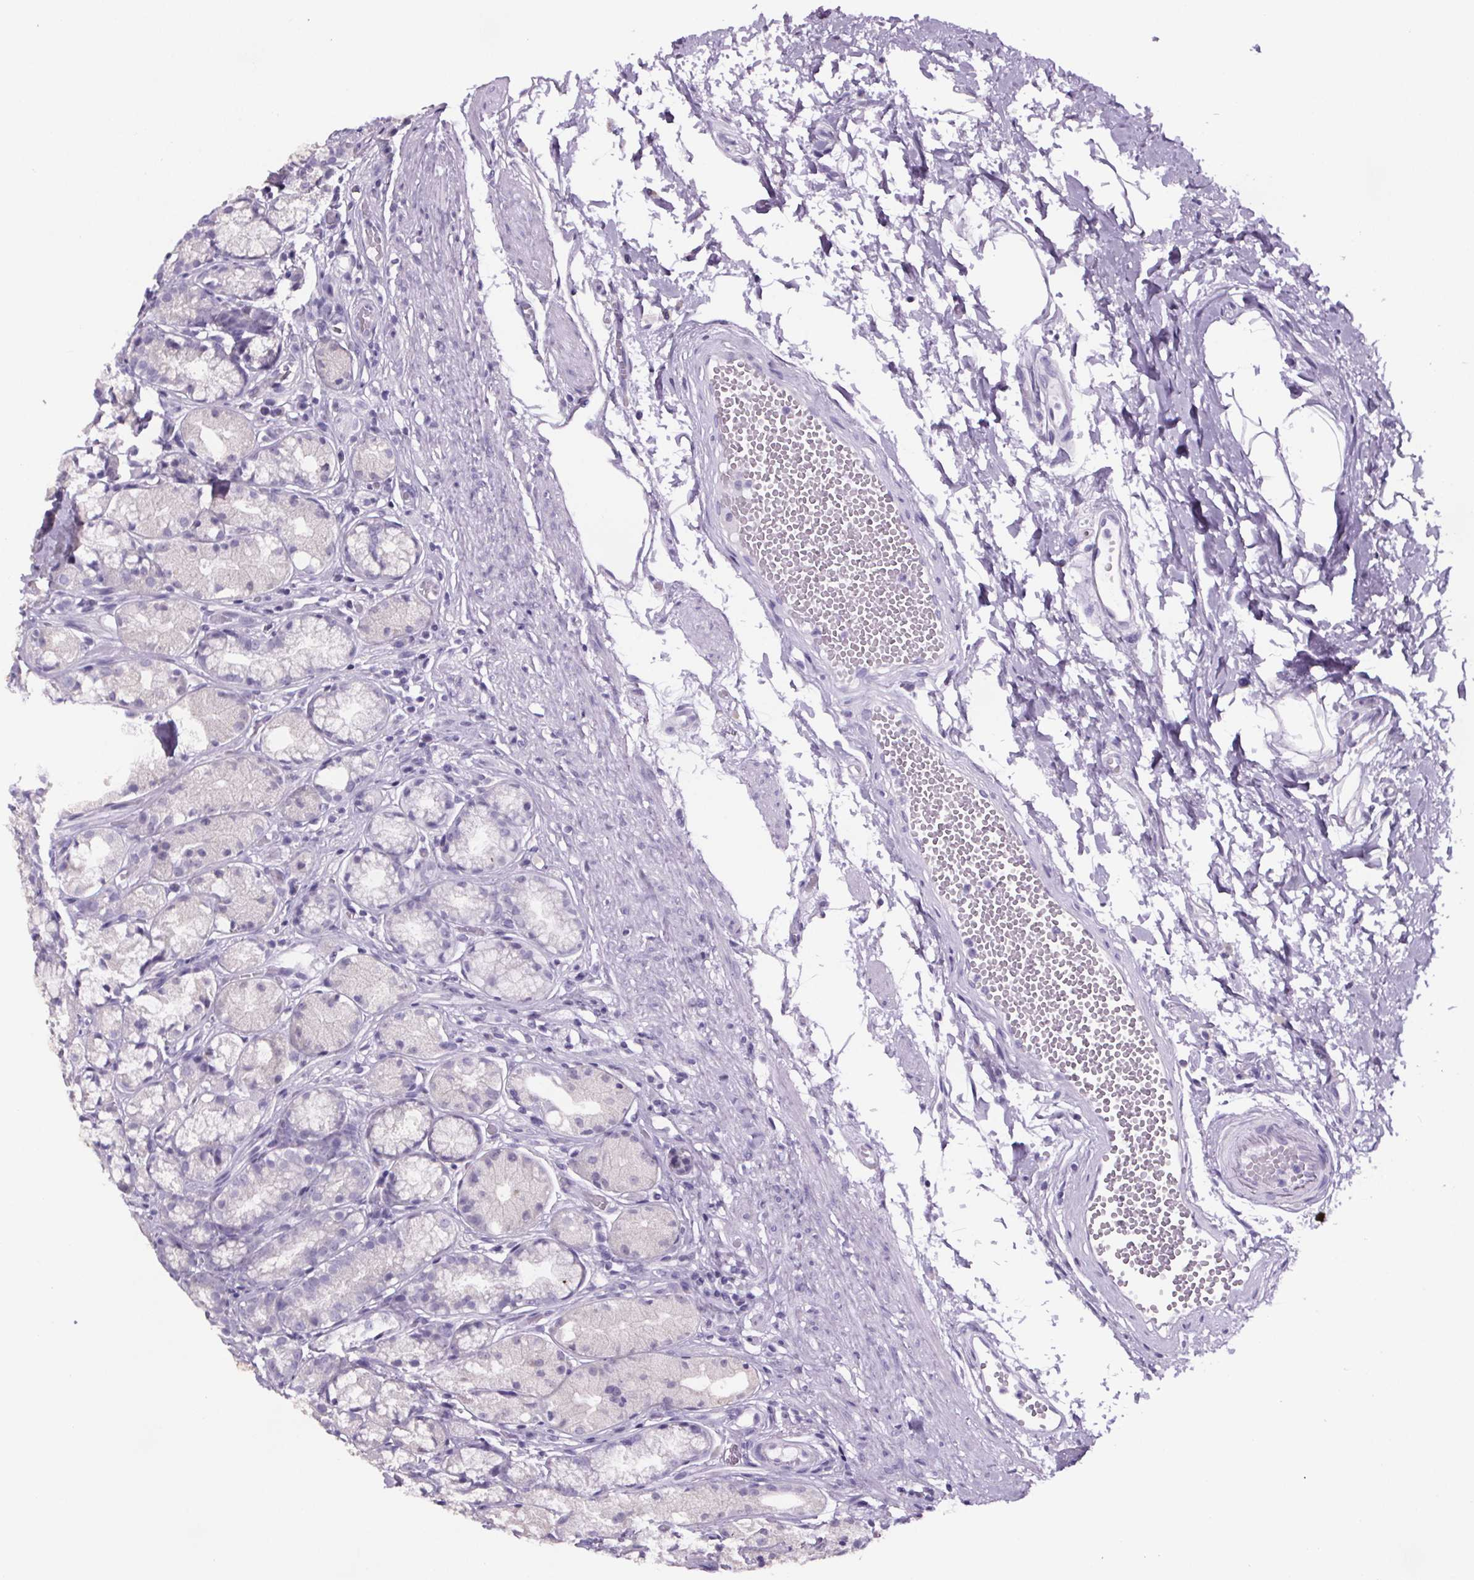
{"staining": {"intensity": "negative", "quantity": "none", "location": "none"}, "tissue": "stomach", "cell_type": "Glandular cells", "image_type": "normal", "snomed": [{"axis": "morphology", "description": "Normal tissue, NOS"}, {"axis": "topography", "description": "Stomach"}], "caption": "Stomach was stained to show a protein in brown. There is no significant expression in glandular cells.", "gene": "CUBN", "patient": {"sex": "male", "age": 70}}